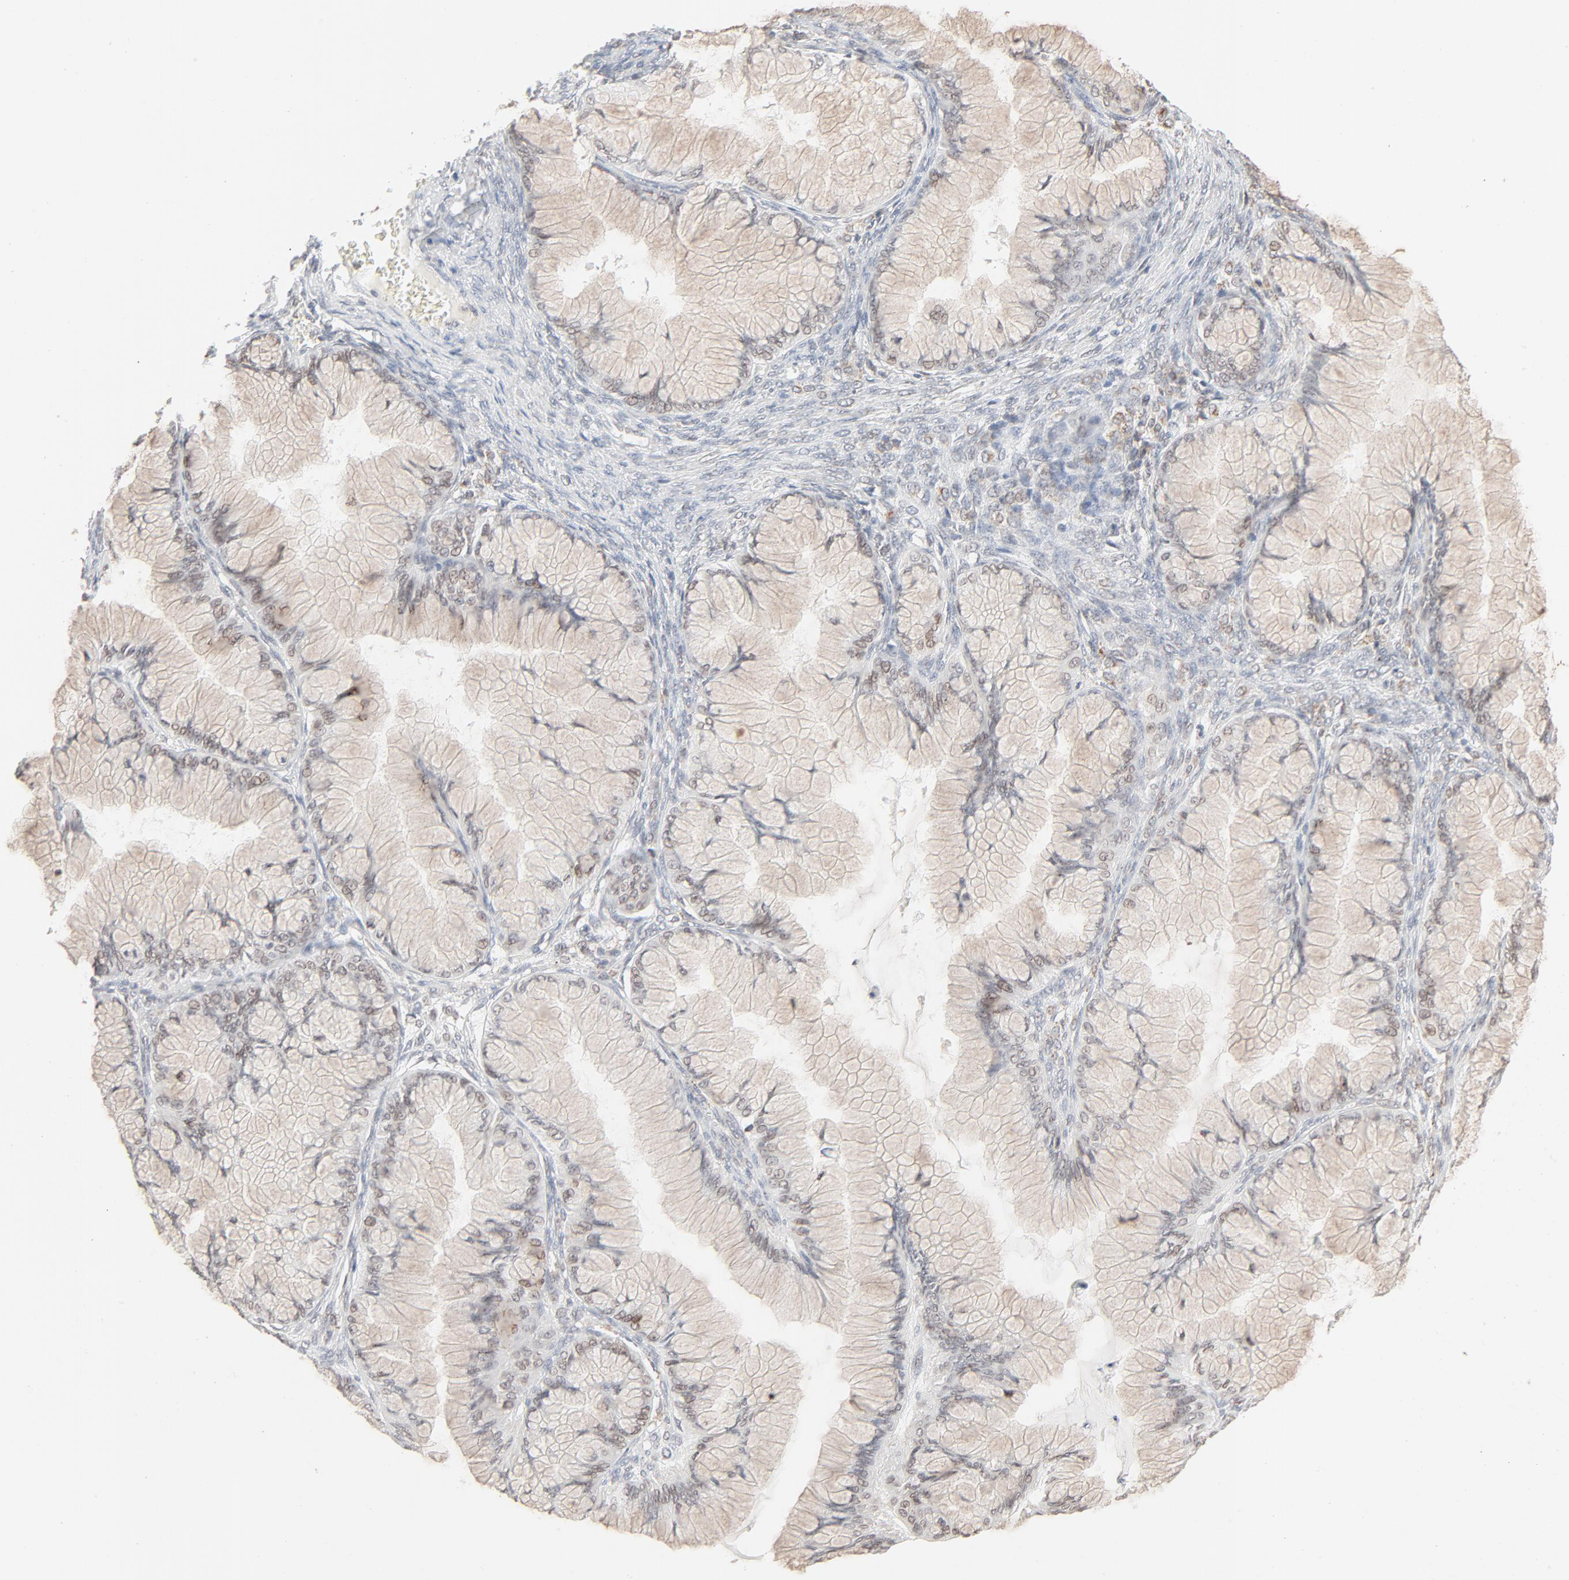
{"staining": {"intensity": "weak", "quantity": "<25%", "location": "cytoplasmic/membranous,nuclear"}, "tissue": "ovarian cancer", "cell_type": "Tumor cells", "image_type": "cancer", "snomed": [{"axis": "morphology", "description": "Cystadenocarcinoma, mucinous, NOS"}, {"axis": "topography", "description": "Ovary"}], "caption": "Human ovarian cancer (mucinous cystadenocarcinoma) stained for a protein using immunohistochemistry demonstrates no positivity in tumor cells.", "gene": "MAD1L1", "patient": {"sex": "female", "age": 63}}